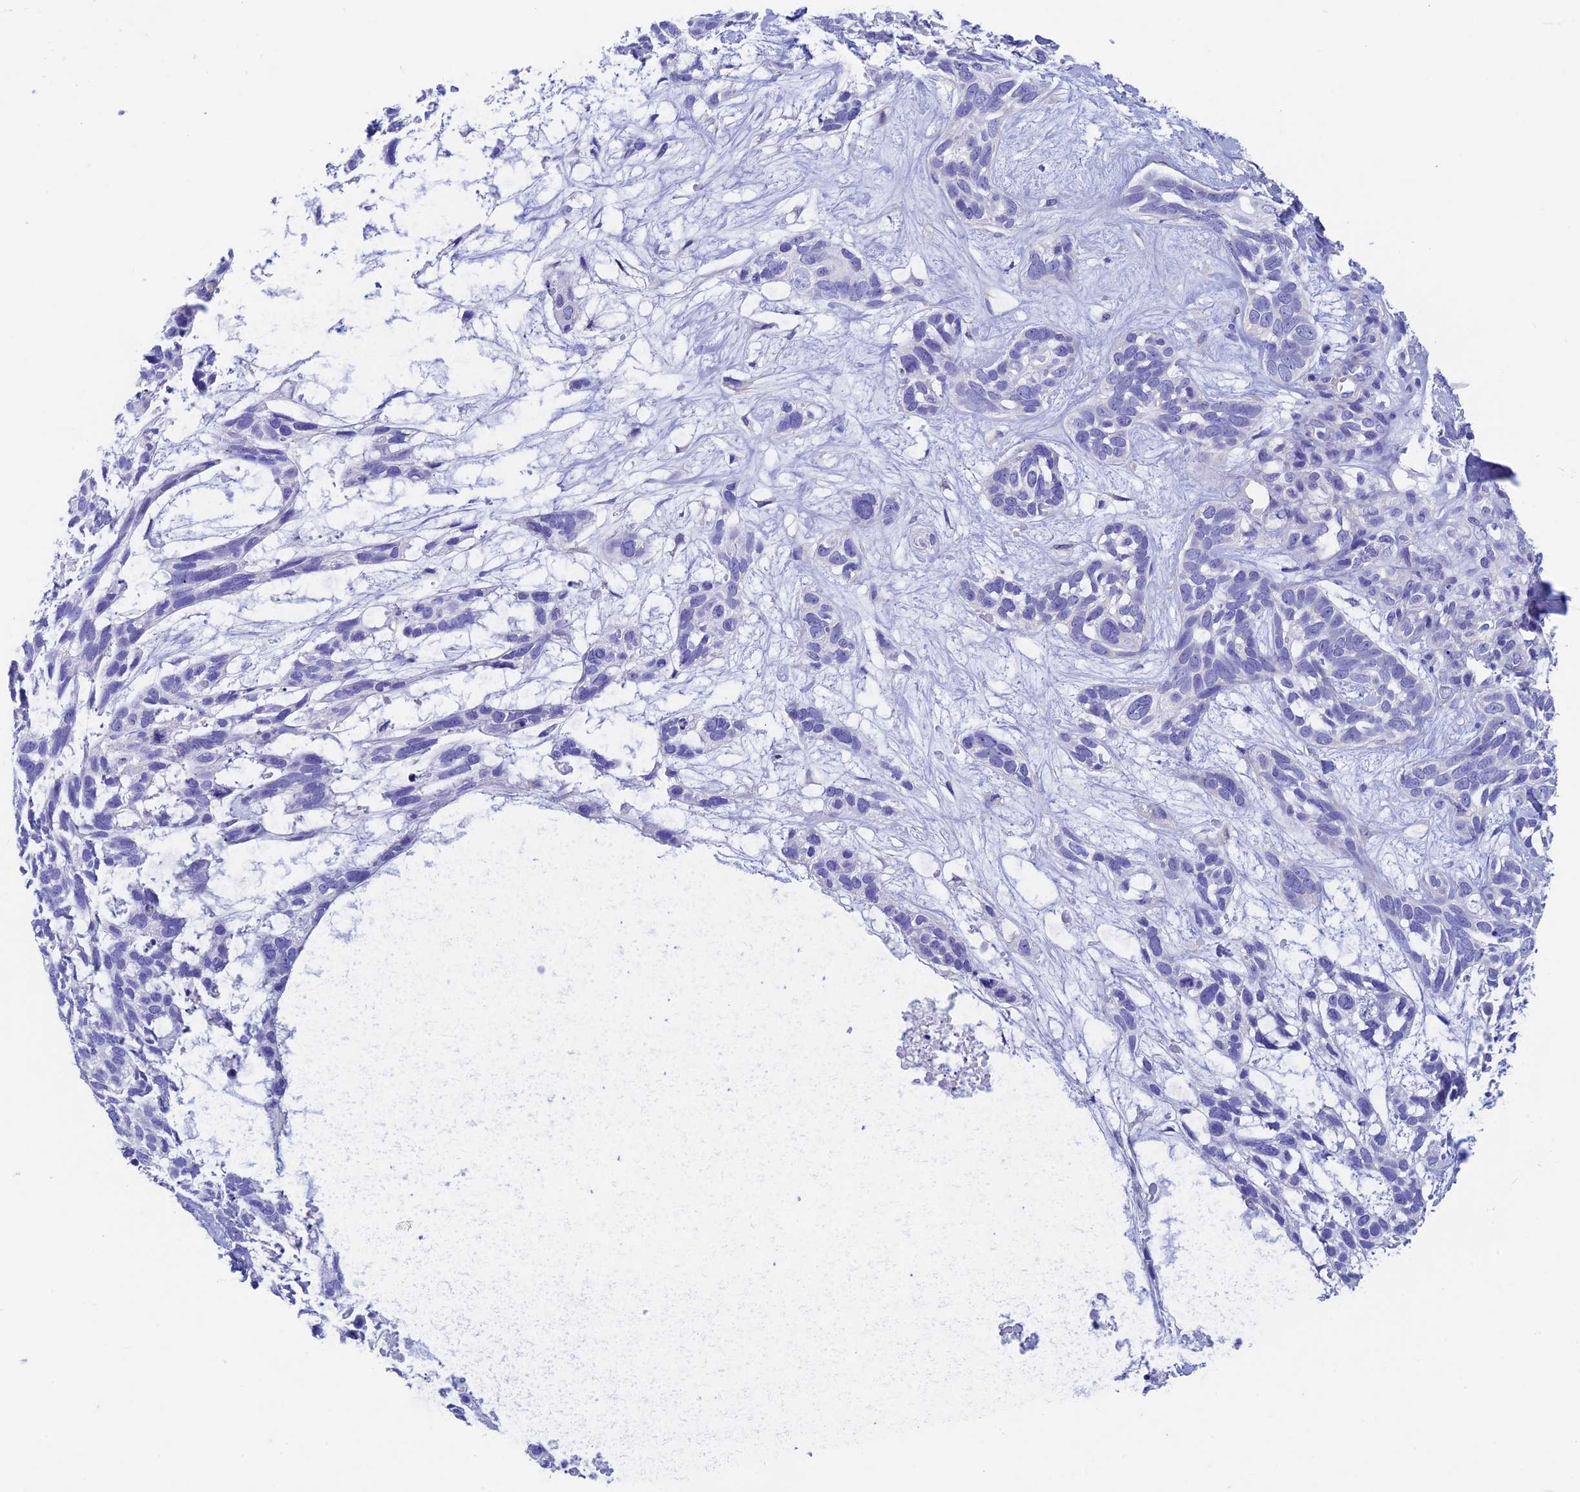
{"staining": {"intensity": "negative", "quantity": "none", "location": "none"}, "tissue": "skin cancer", "cell_type": "Tumor cells", "image_type": "cancer", "snomed": [{"axis": "morphology", "description": "Basal cell carcinoma"}, {"axis": "topography", "description": "Skin"}], "caption": "Immunohistochemistry micrograph of neoplastic tissue: human basal cell carcinoma (skin) stained with DAB demonstrates no significant protein expression in tumor cells. (Stains: DAB (3,3'-diaminobenzidine) immunohistochemistry with hematoxylin counter stain, Microscopy: brightfield microscopy at high magnification).", "gene": "ADH7", "patient": {"sex": "male", "age": 88}}